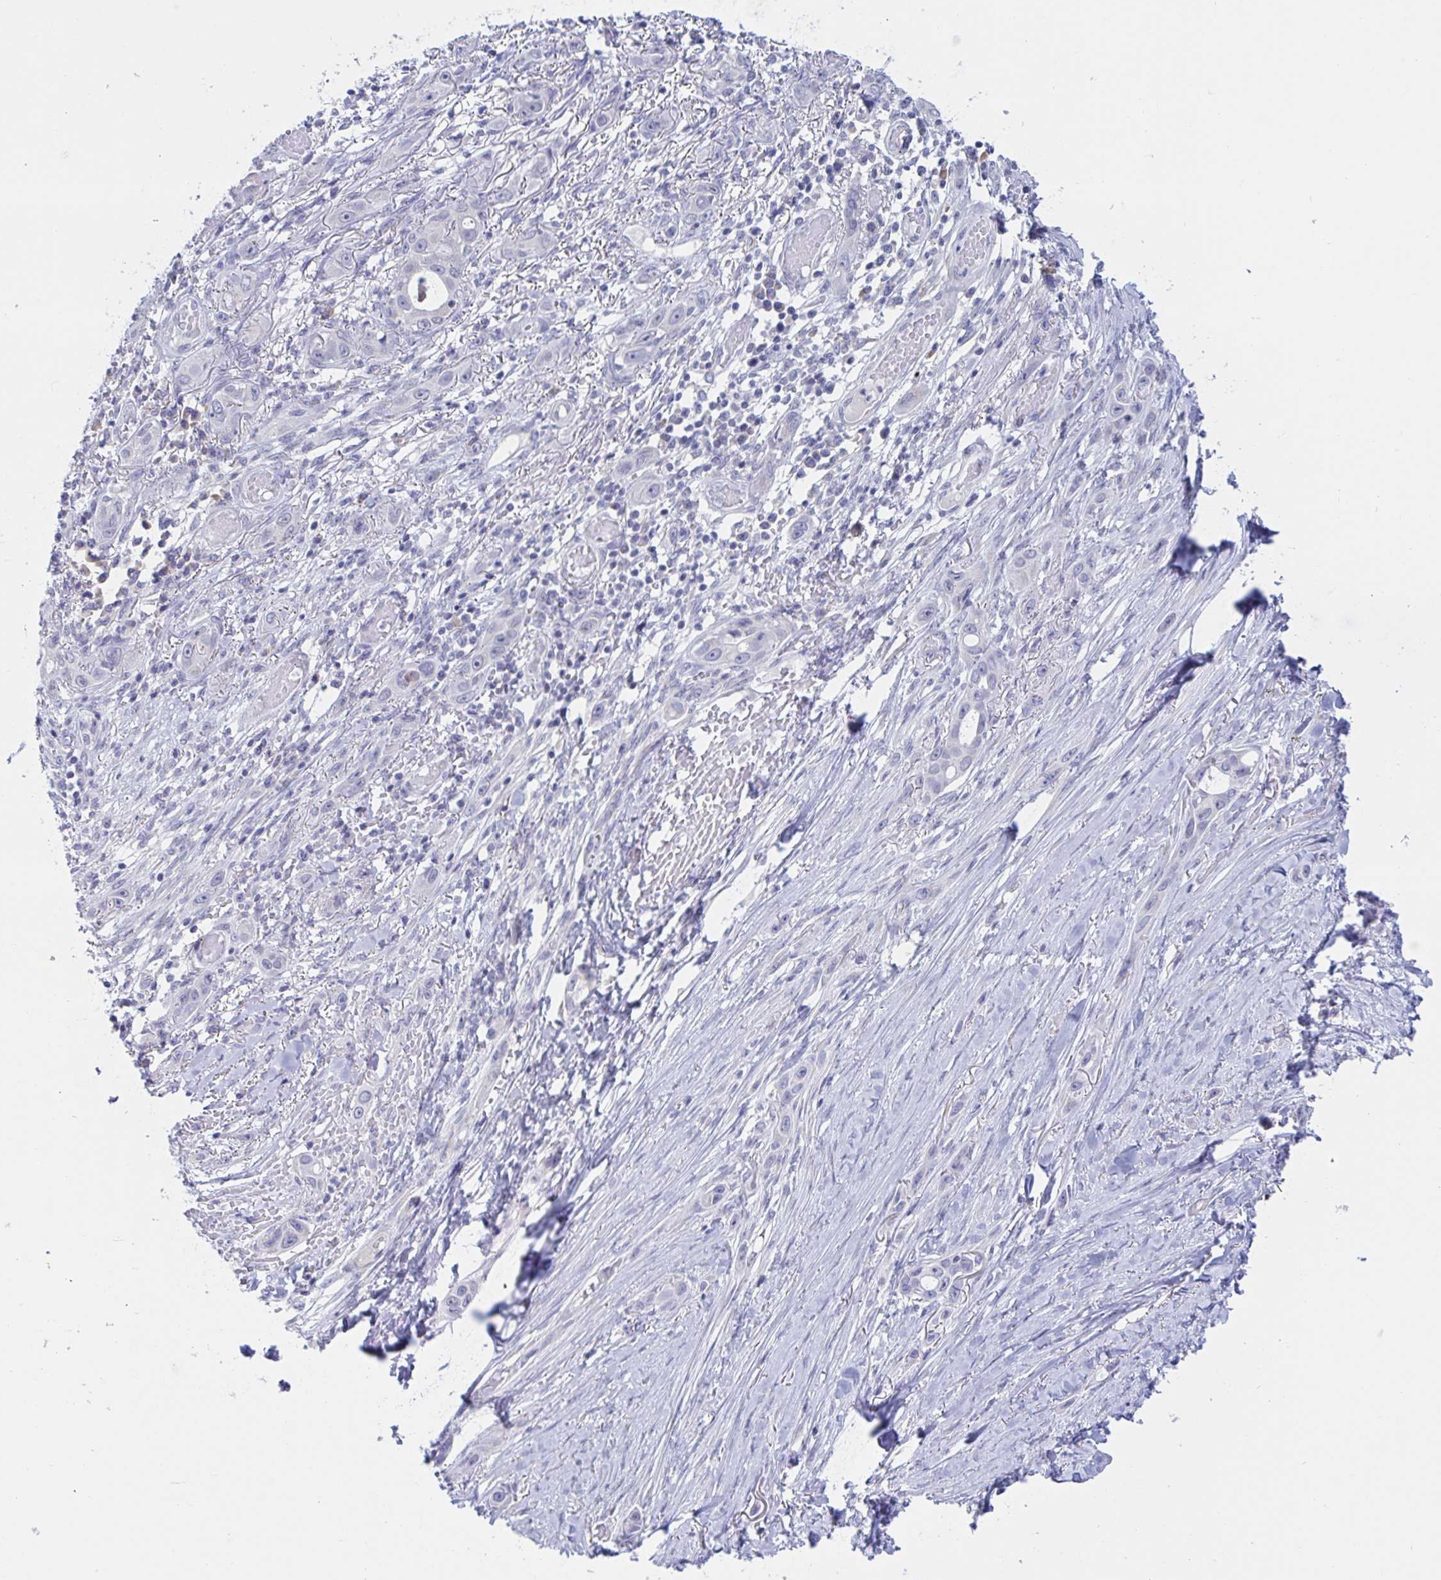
{"staining": {"intensity": "negative", "quantity": "none", "location": "none"}, "tissue": "skin cancer", "cell_type": "Tumor cells", "image_type": "cancer", "snomed": [{"axis": "morphology", "description": "Squamous cell carcinoma, NOS"}, {"axis": "topography", "description": "Skin"}], "caption": "Tumor cells are negative for protein expression in human skin squamous cell carcinoma.", "gene": "SIAH3", "patient": {"sex": "female", "age": 69}}